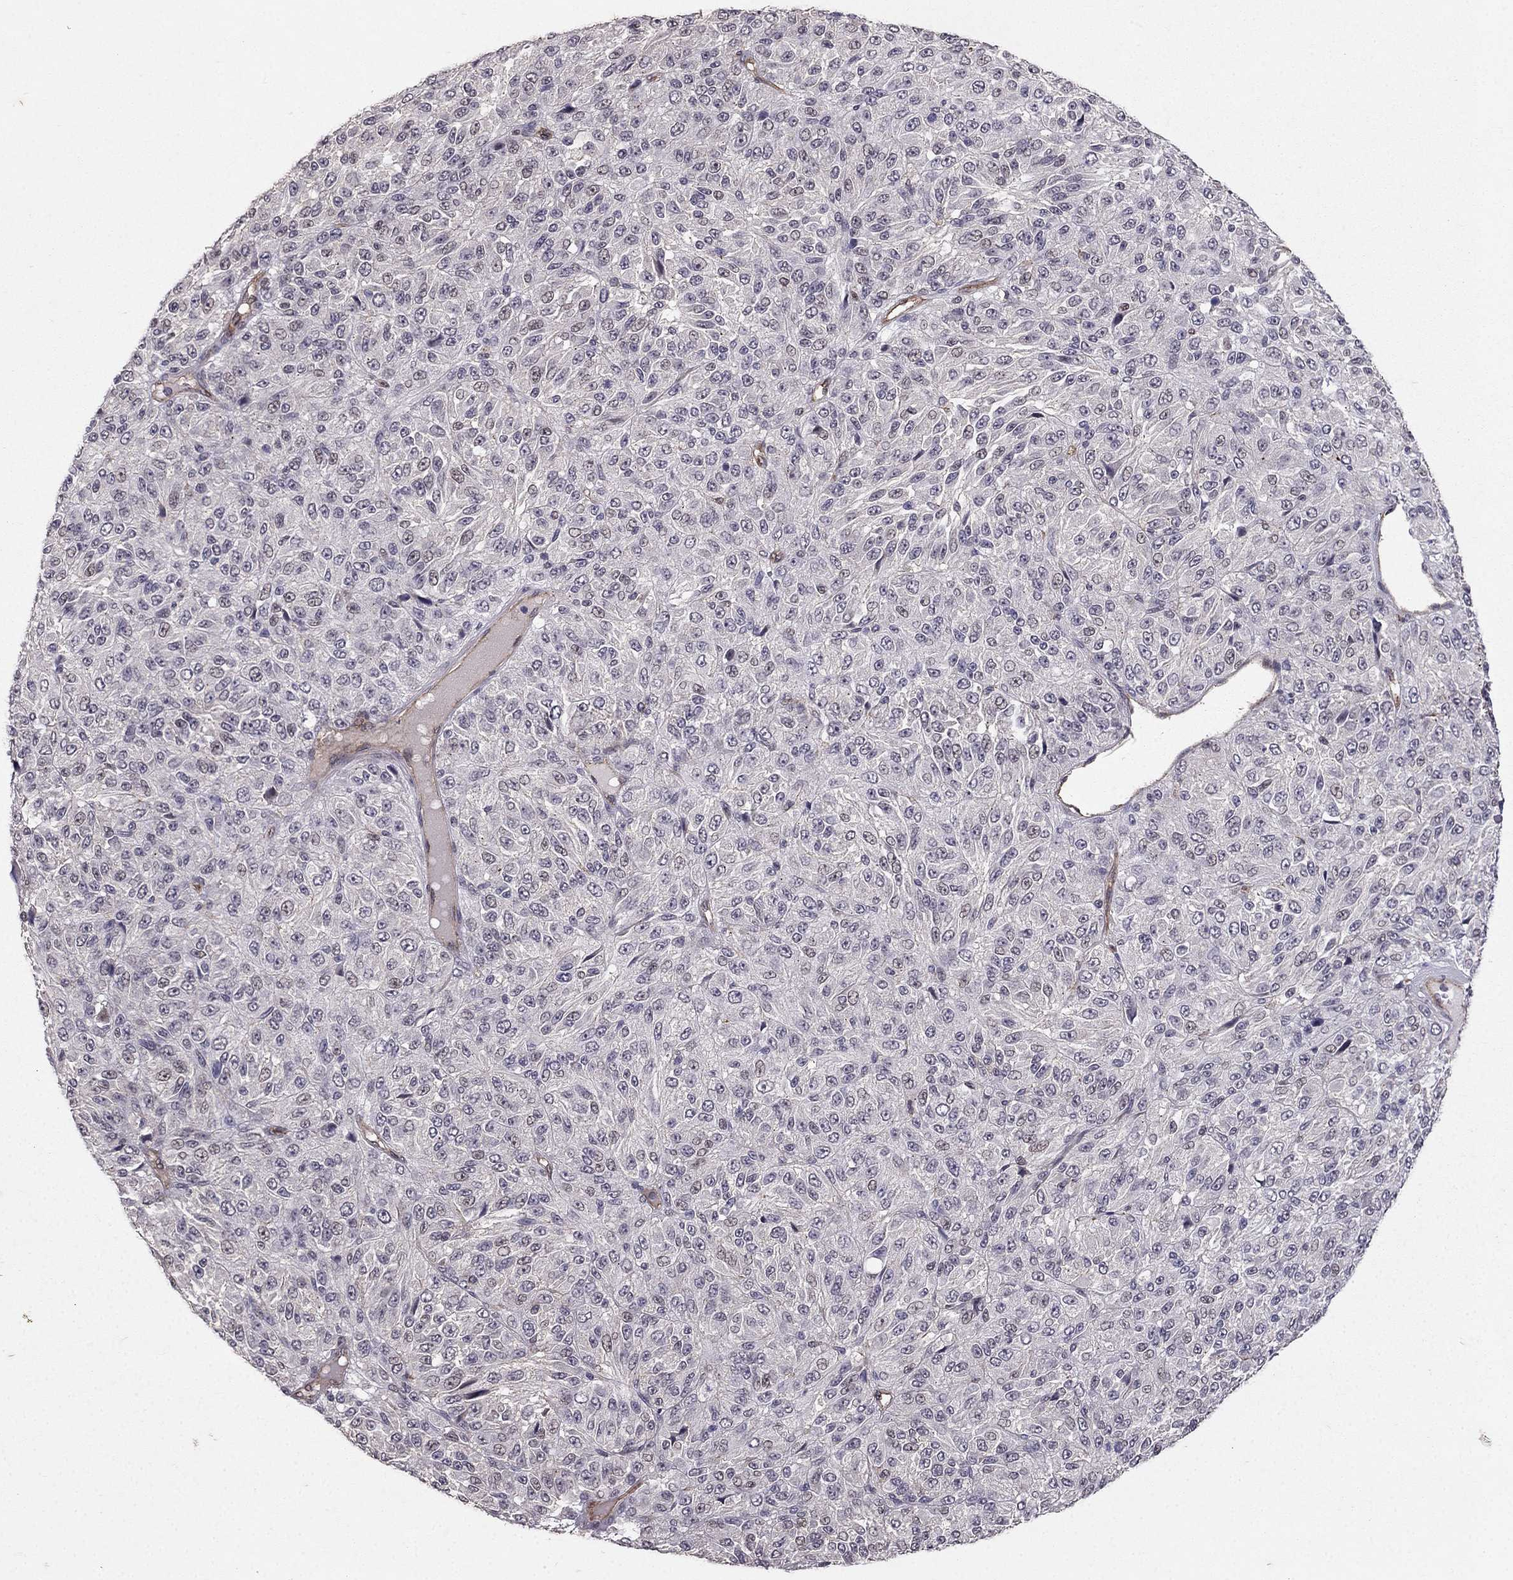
{"staining": {"intensity": "negative", "quantity": "none", "location": "none"}, "tissue": "melanoma", "cell_type": "Tumor cells", "image_type": "cancer", "snomed": [{"axis": "morphology", "description": "Malignant melanoma, Metastatic site"}, {"axis": "topography", "description": "Brain"}], "caption": "High power microscopy image of an IHC photomicrograph of melanoma, revealing no significant expression in tumor cells.", "gene": "RASIP1", "patient": {"sex": "female", "age": 56}}